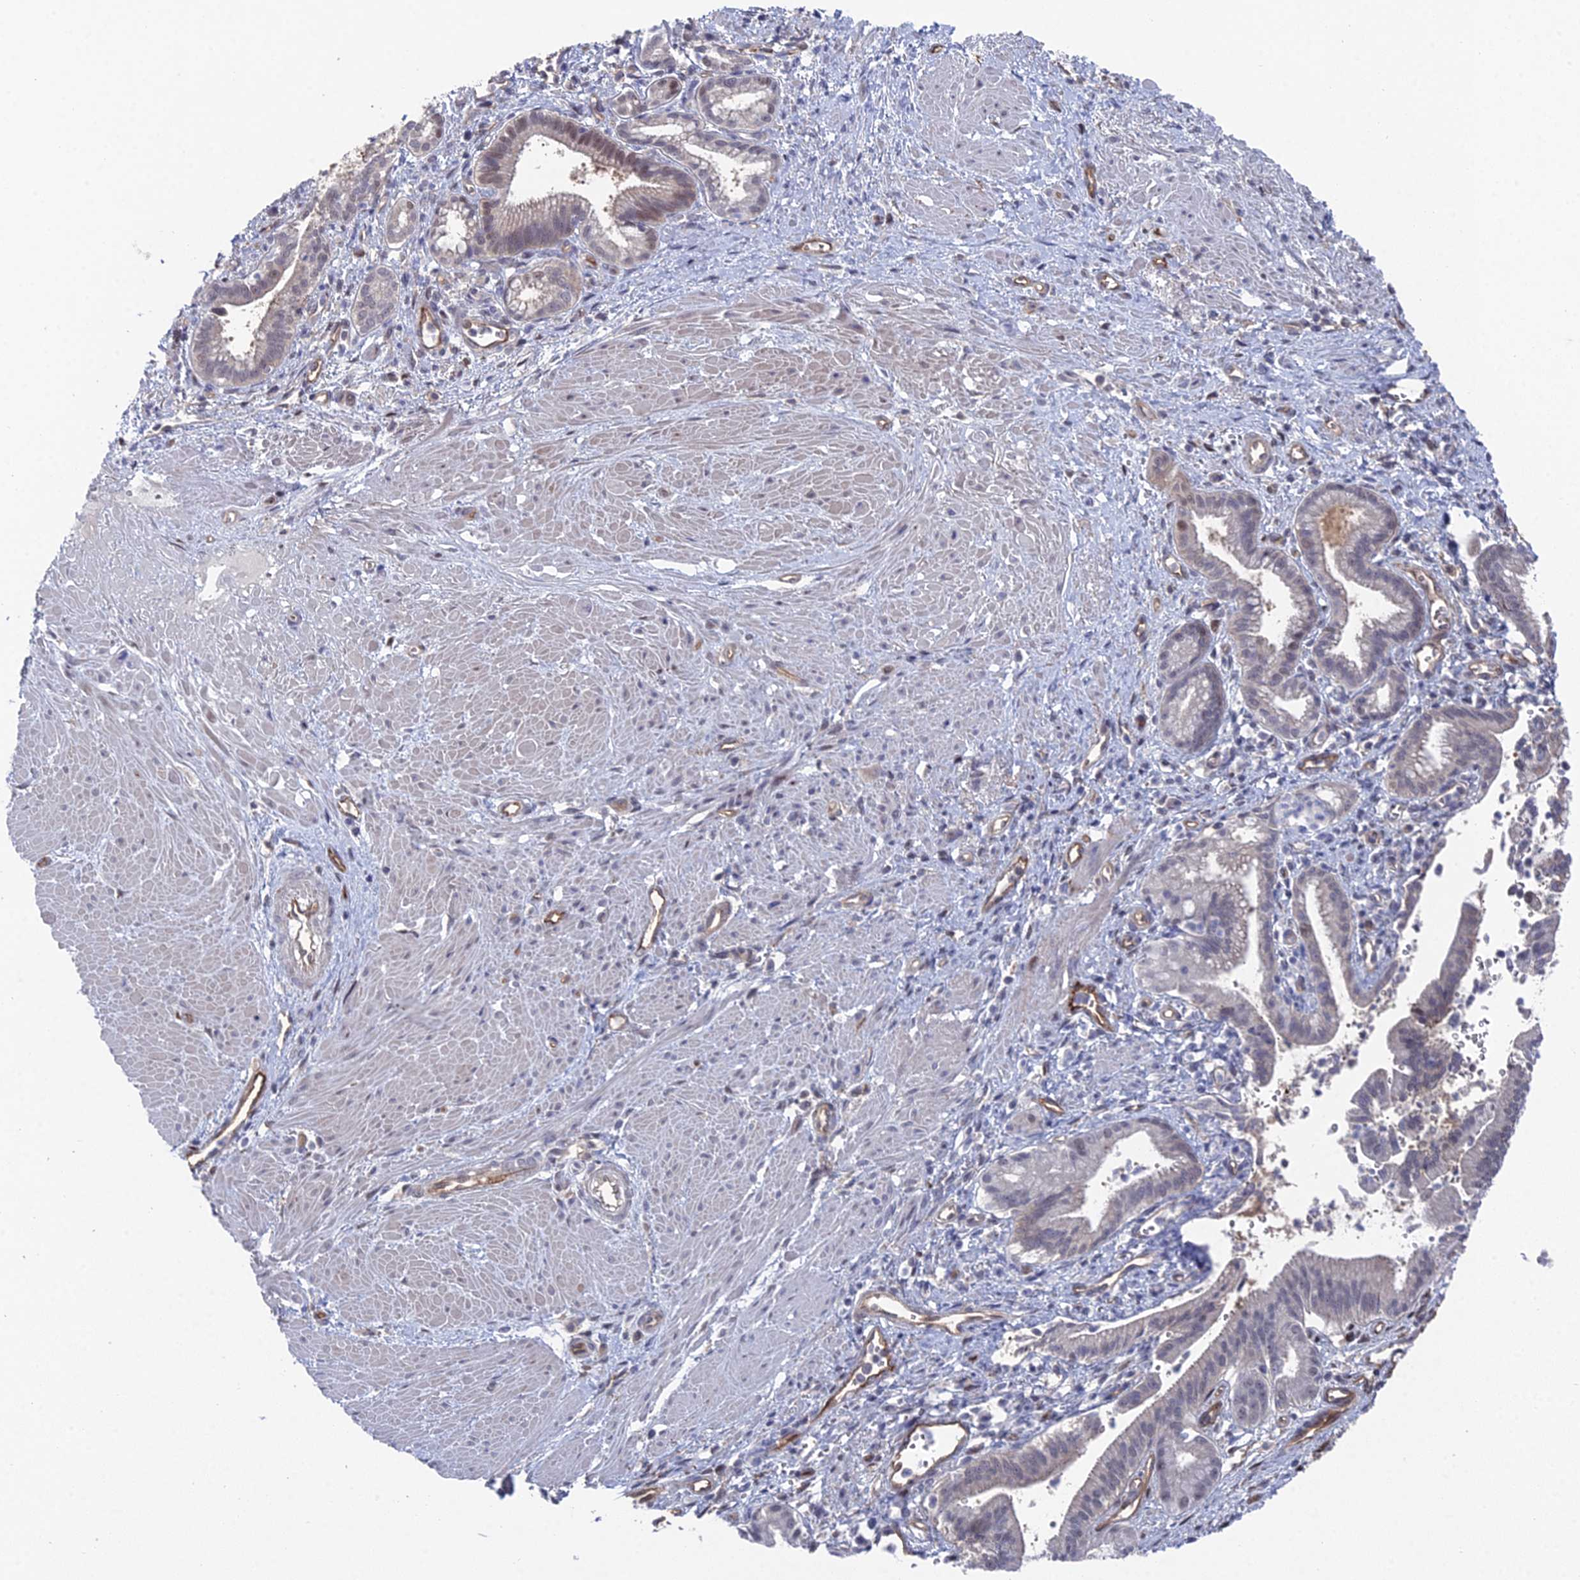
{"staining": {"intensity": "negative", "quantity": "none", "location": "none"}, "tissue": "pancreatic cancer", "cell_type": "Tumor cells", "image_type": "cancer", "snomed": [{"axis": "morphology", "description": "Adenocarcinoma, NOS"}, {"axis": "topography", "description": "Pancreas"}], "caption": "Immunohistochemistry (IHC) photomicrograph of pancreatic cancer (adenocarcinoma) stained for a protein (brown), which exhibits no staining in tumor cells.", "gene": "UNC5D", "patient": {"sex": "male", "age": 78}}